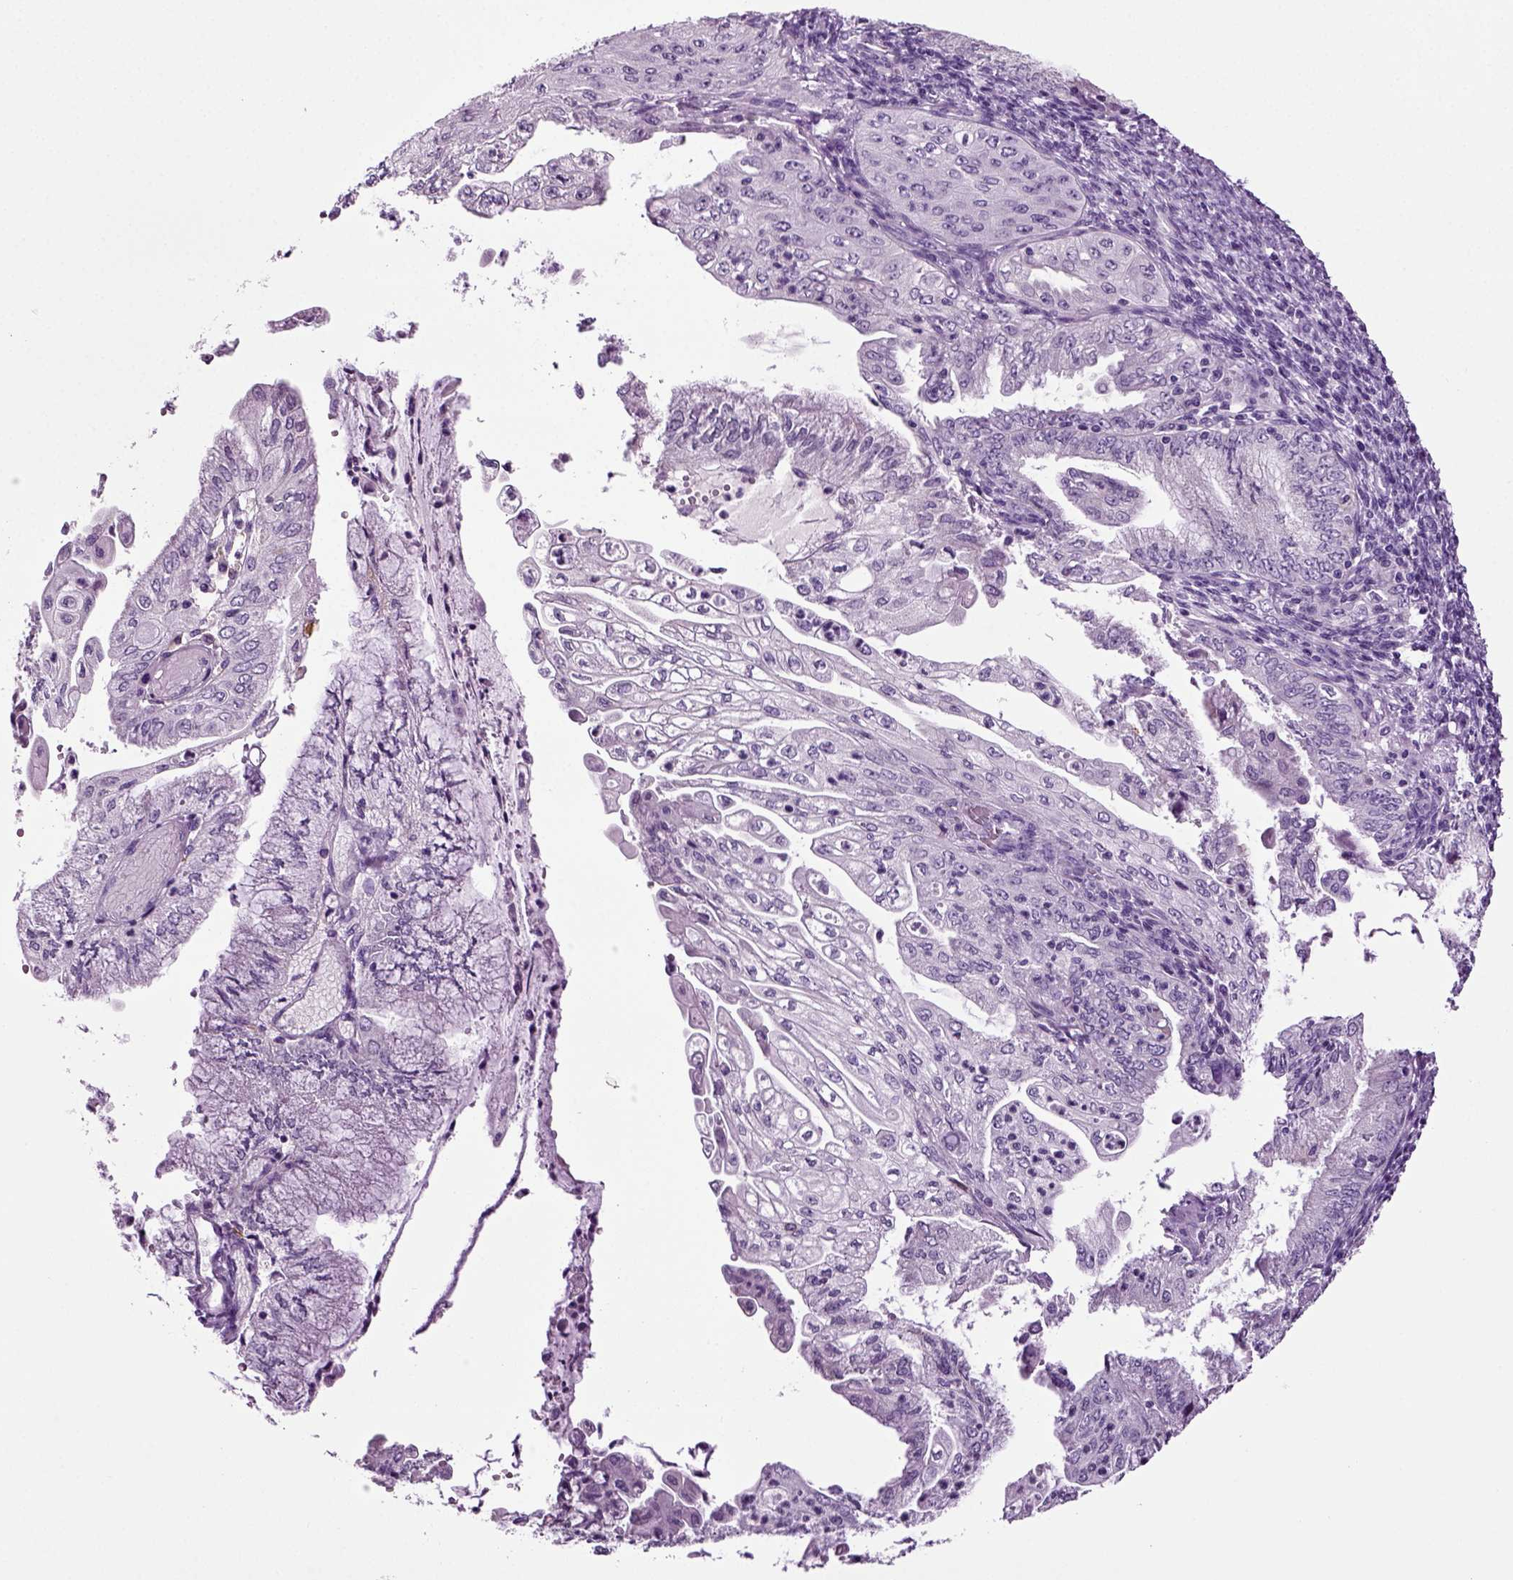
{"staining": {"intensity": "negative", "quantity": "none", "location": "none"}, "tissue": "endometrial cancer", "cell_type": "Tumor cells", "image_type": "cancer", "snomed": [{"axis": "morphology", "description": "Adenocarcinoma, NOS"}, {"axis": "topography", "description": "Endometrium"}], "caption": "This image is of adenocarcinoma (endometrial) stained with IHC to label a protein in brown with the nuclei are counter-stained blue. There is no positivity in tumor cells.", "gene": "DNAH10", "patient": {"sex": "female", "age": 55}}